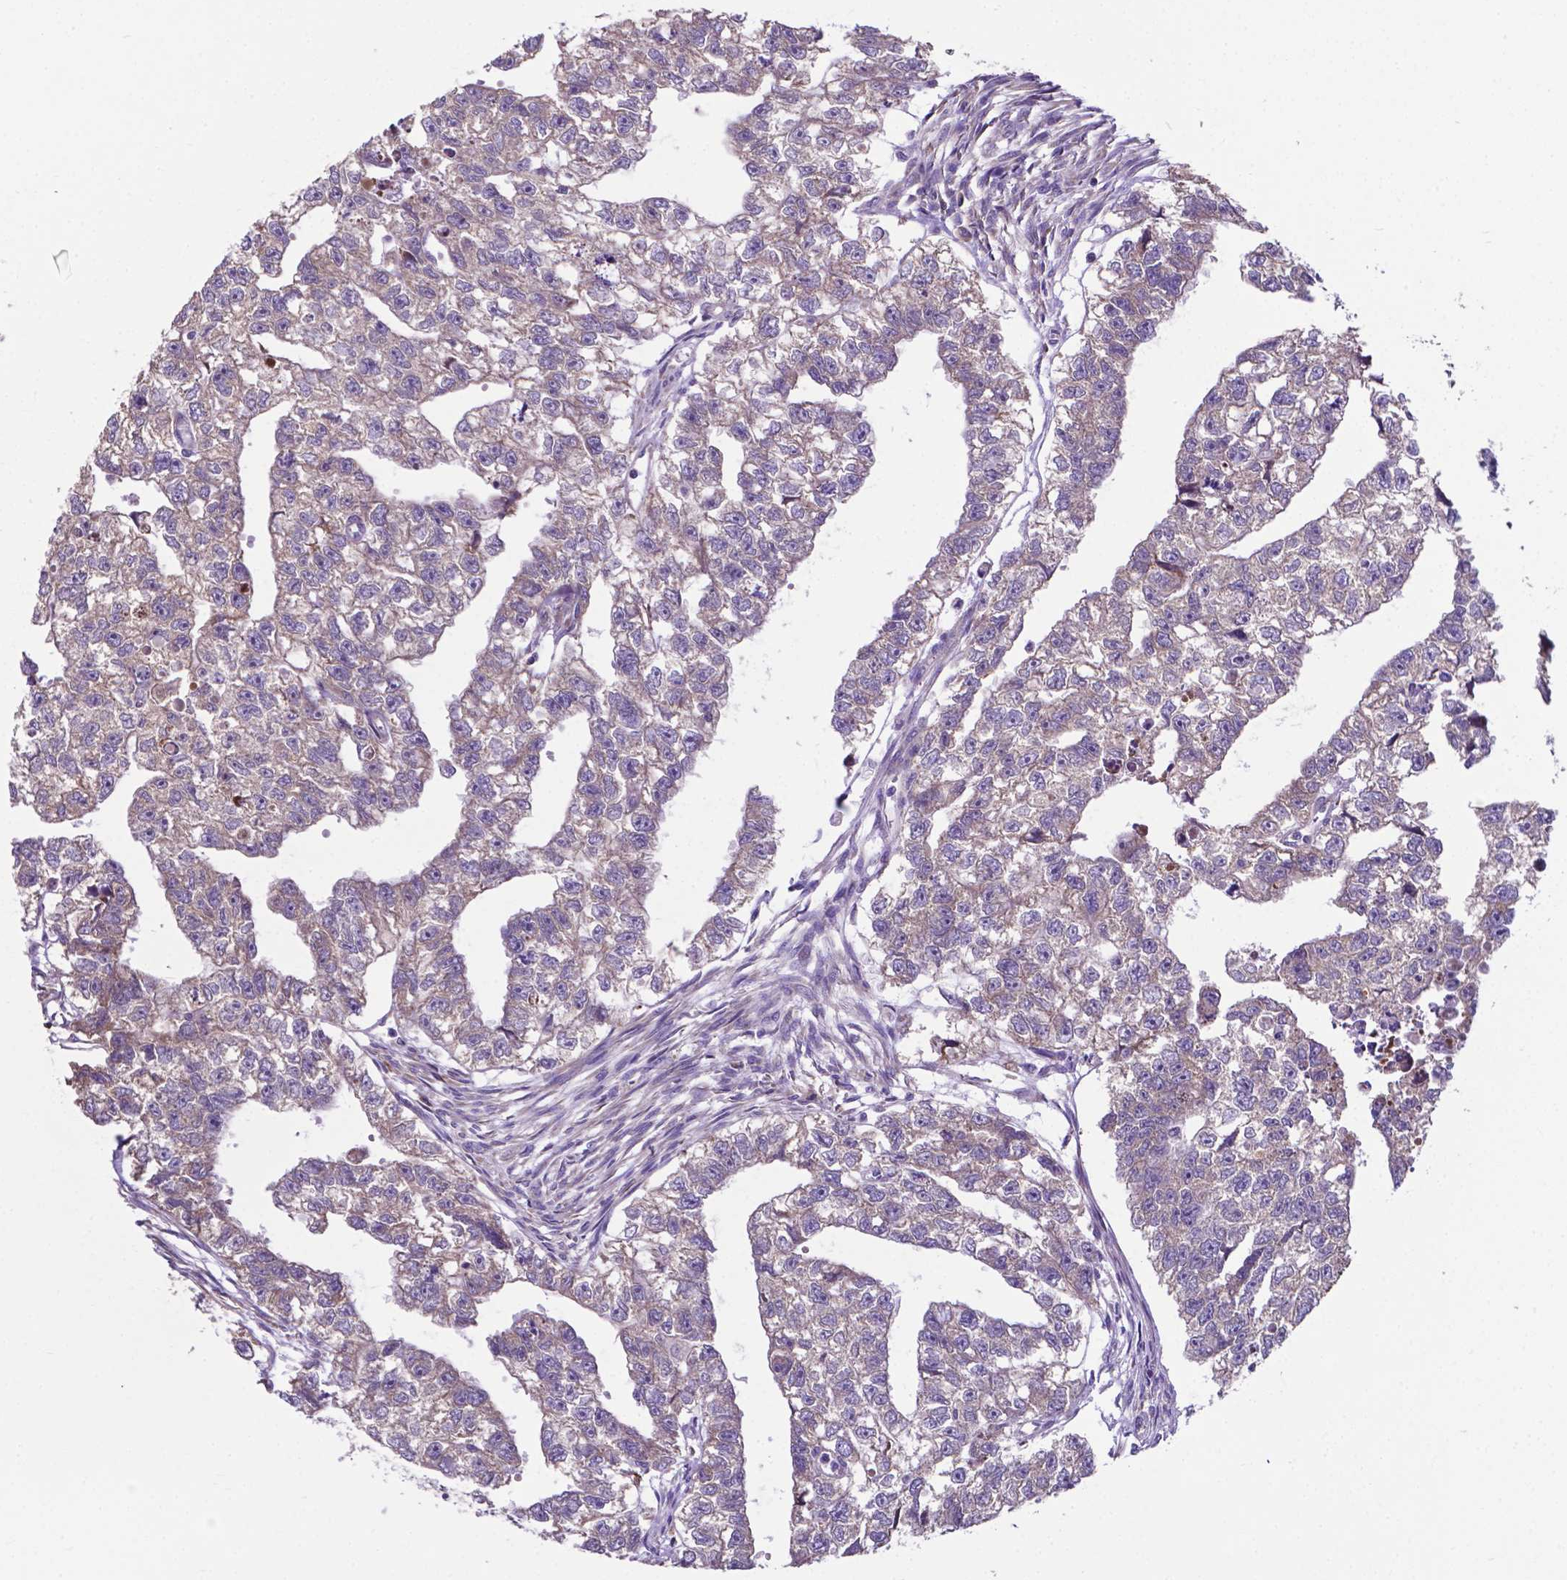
{"staining": {"intensity": "weak", "quantity": ">75%", "location": "cytoplasmic/membranous"}, "tissue": "testis cancer", "cell_type": "Tumor cells", "image_type": "cancer", "snomed": [{"axis": "morphology", "description": "Carcinoma, Embryonal, NOS"}, {"axis": "morphology", "description": "Teratoma, malignant, NOS"}, {"axis": "topography", "description": "Testis"}], "caption": "Tumor cells exhibit weak cytoplasmic/membranous expression in approximately >75% of cells in testis cancer.", "gene": "RPL6", "patient": {"sex": "male", "age": 44}}